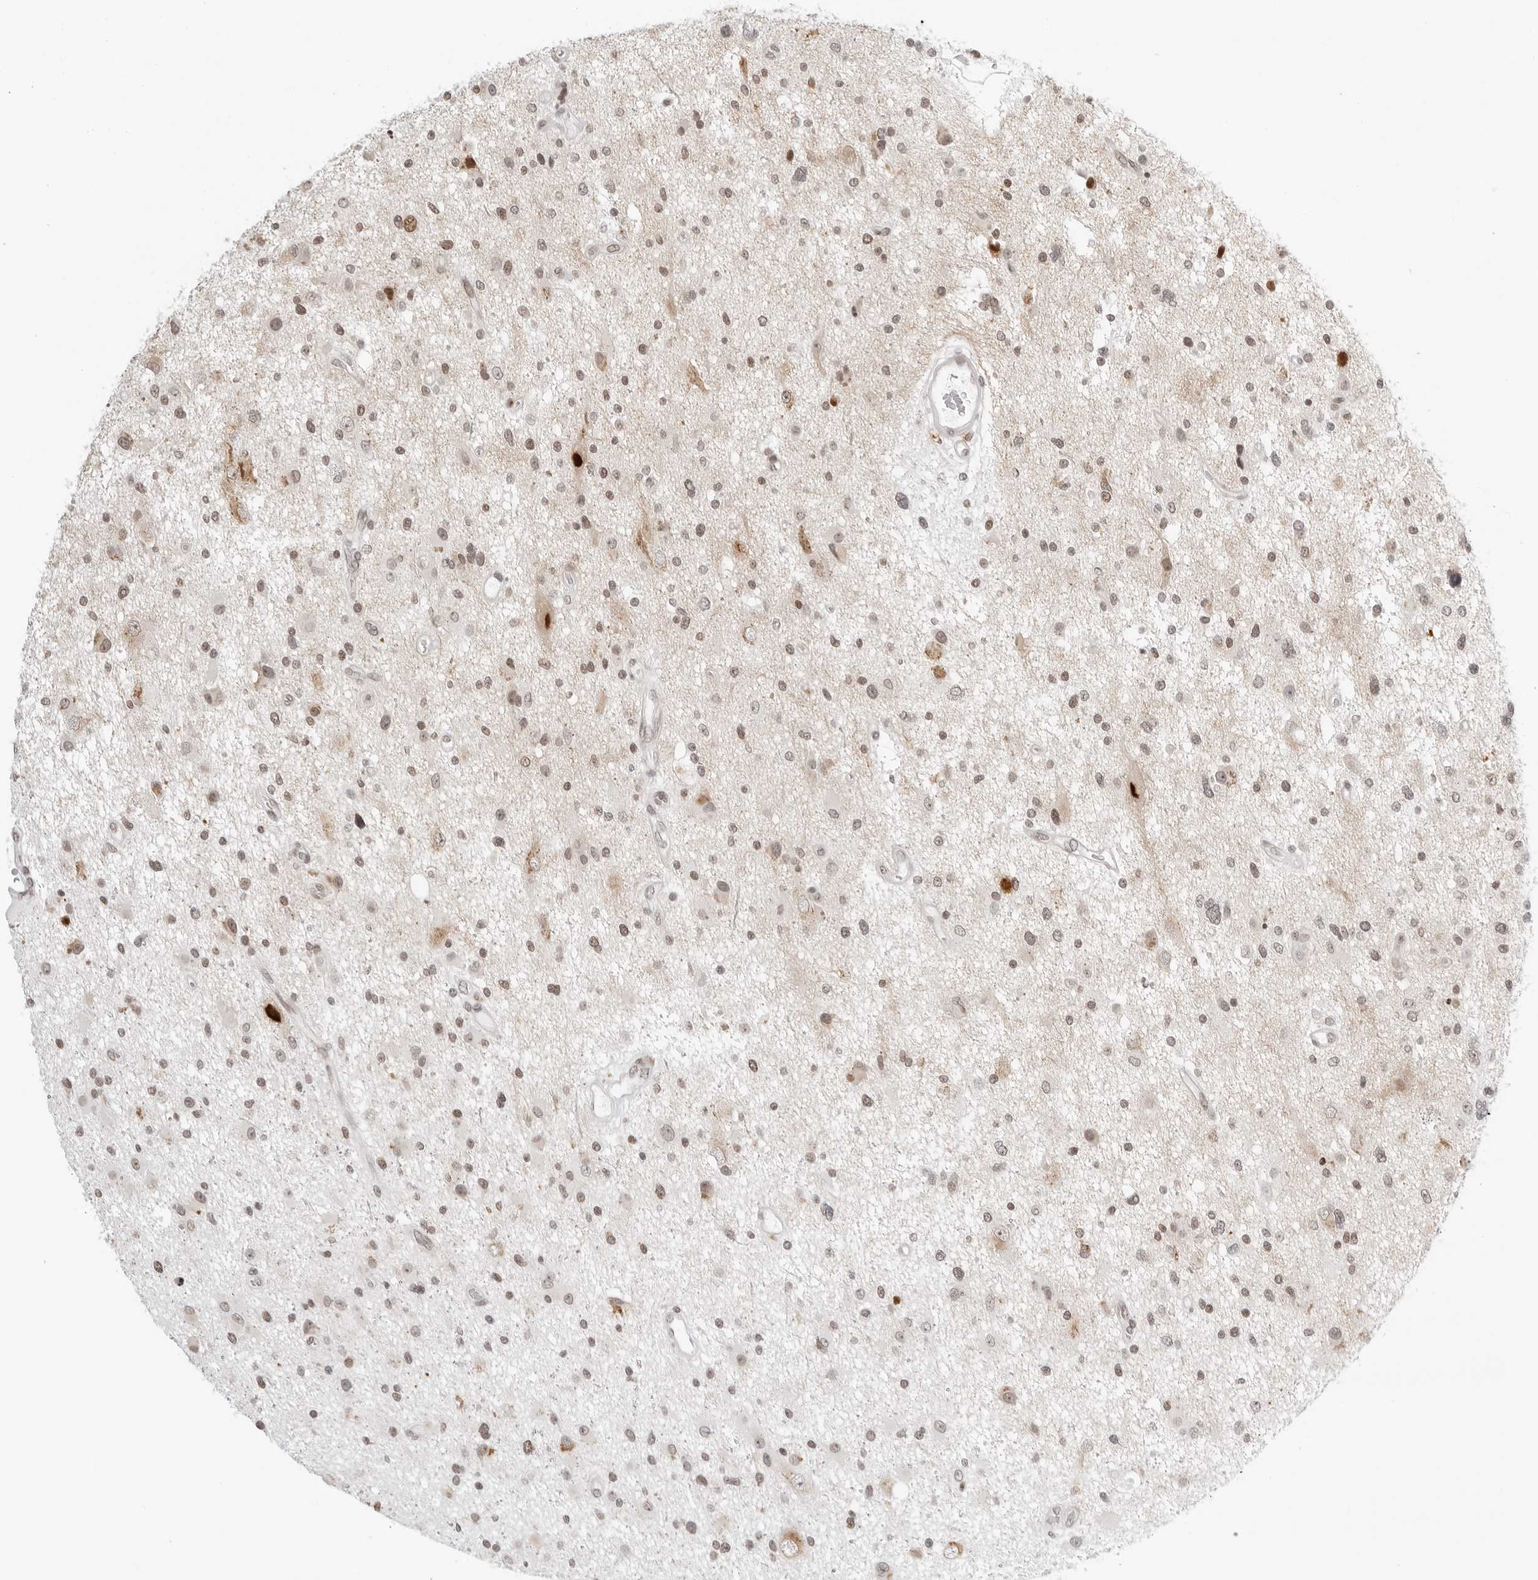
{"staining": {"intensity": "weak", "quantity": "25%-75%", "location": "nuclear"}, "tissue": "glioma", "cell_type": "Tumor cells", "image_type": "cancer", "snomed": [{"axis": "morphology", "description": "Glioma, malignant, High grade"}, {"axis": "topography", "description": "Brain"}], "caption": "Immunohistochemical staining of glioma demonstrates low levels of weak nuclear protein positivity in approximately 25%-75% of tumor cells.", "gene": "MSH6", "patient": {"sex": "male", "age": 33}}